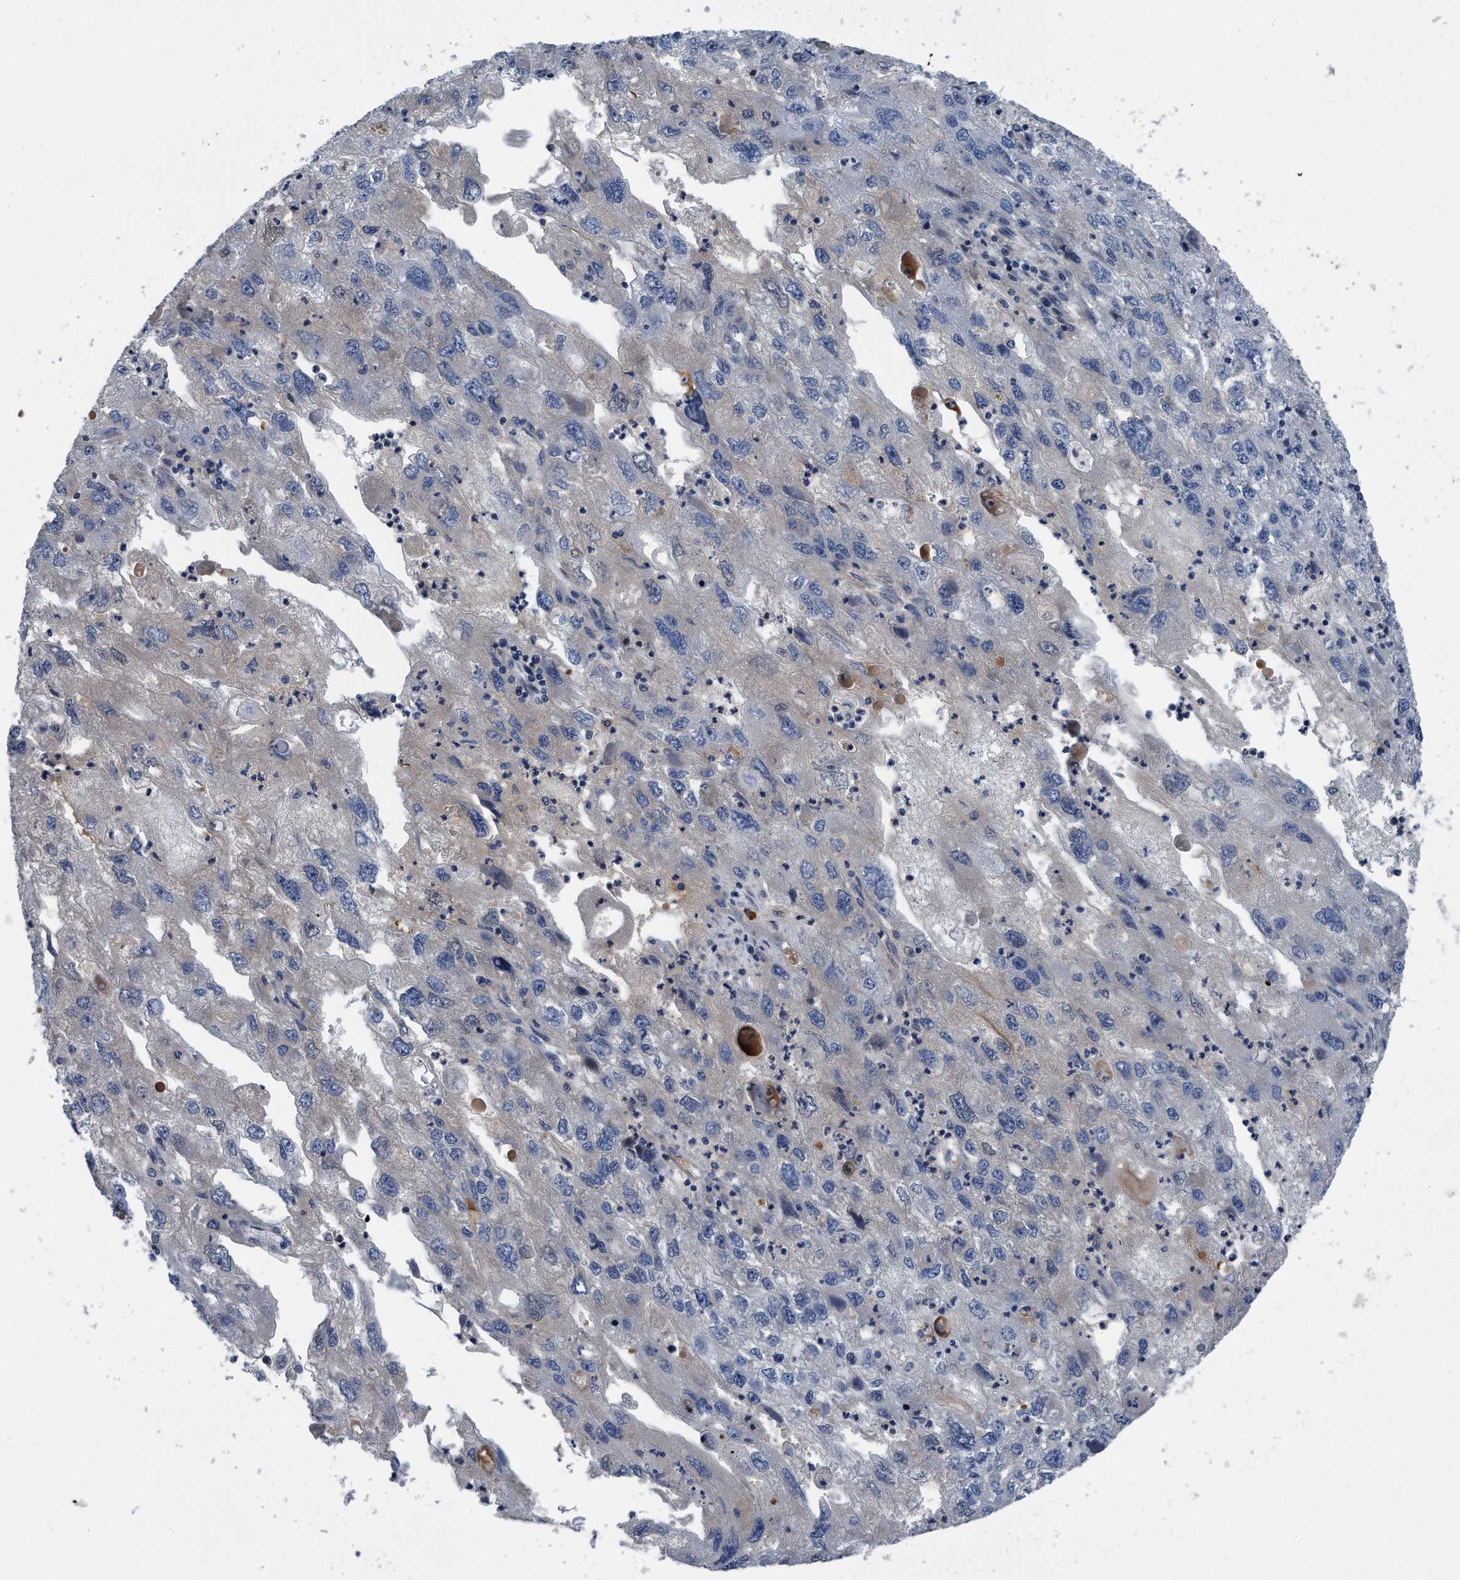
{"staining": {"intensity": "negative", "quantity": "none", "location": "none"}, "tissue": "endometrial cancer", "cell_type": "Tumor cells", "image_type": "cancer", "snomed": [{"axis": "morphology", "description": "Adenocarcinoma, NOS"}, {"axis": "topography", "description": "Endometrium"}], "caption": "IHC photomicrograph of neoplastic tissue: adenocarcinoma (endometrial) stained with DAB (3,3'-diaminobenzidine) demonstrates no significant protein expression in tumor cells. (DAB immunohistochemistry, high magnification).", "gene": "DST", "patient": {"sex": "female", "age": 49}}